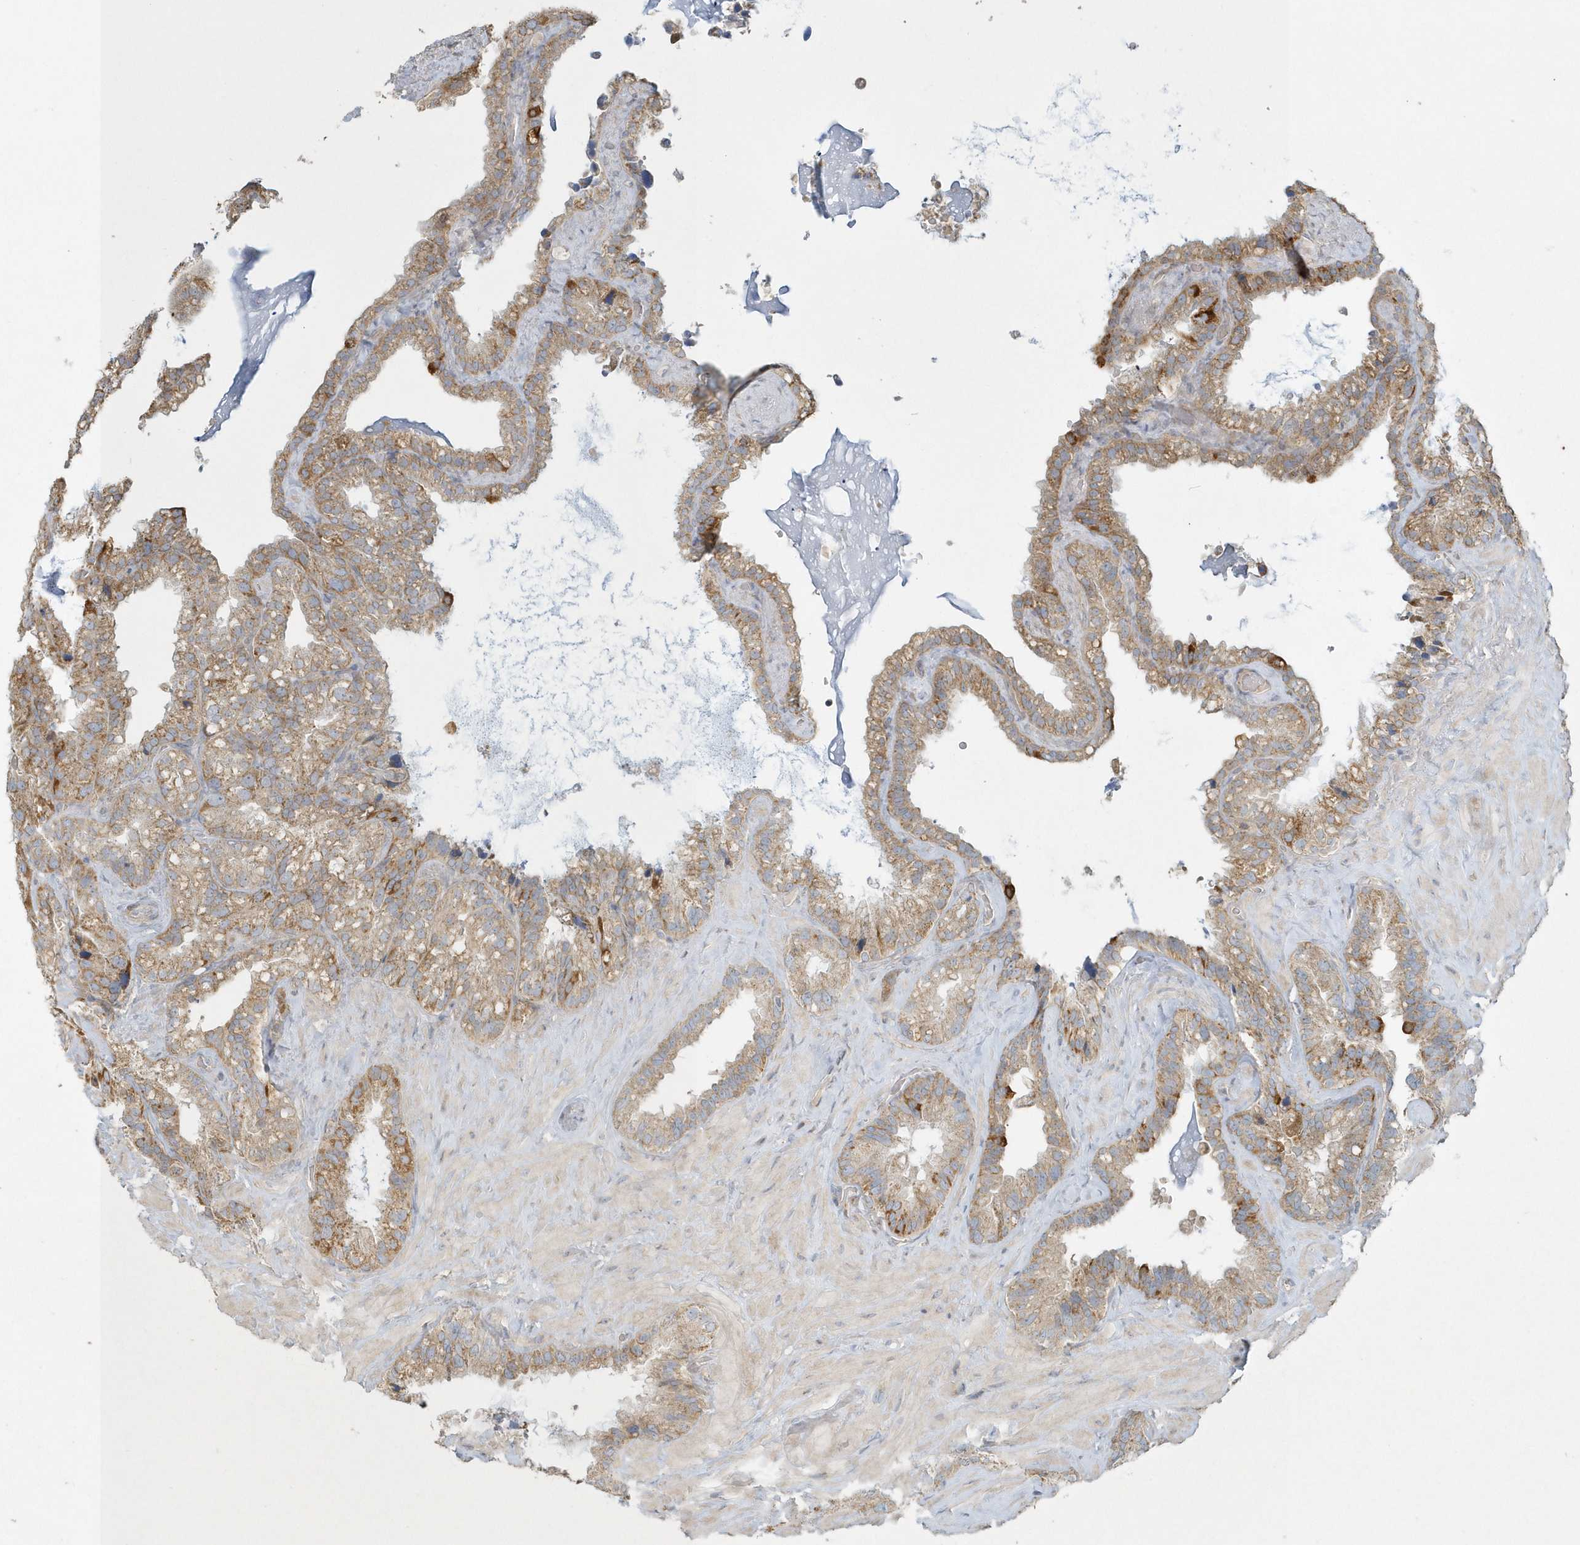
{"staining": {"intensity": "moderate", "quantity": "25%-75%", "location": "cytoplasmic/membranous"}, "tissue": "seminal vesicle", "cell_type": "Glandular cells", "image_type": "normal", "snomed": [{"axis": "morphology", "description": "Normal tissue, NOS"}, {"axis": "topography", "description": "Prostate"}, {"axis": "topography", "description": "Seminal veicle"}], "caption": "A high-resolution histopathology image shows immunohistochemistry (IHC) staining of benign seminal vesicle, which demonstrates moderate cytoplasmic/membranous positivity in approximately 25%-75% of glandular cells.", "gene": "BLTP3A", "patient": {"sex": "male", "age": 68}}